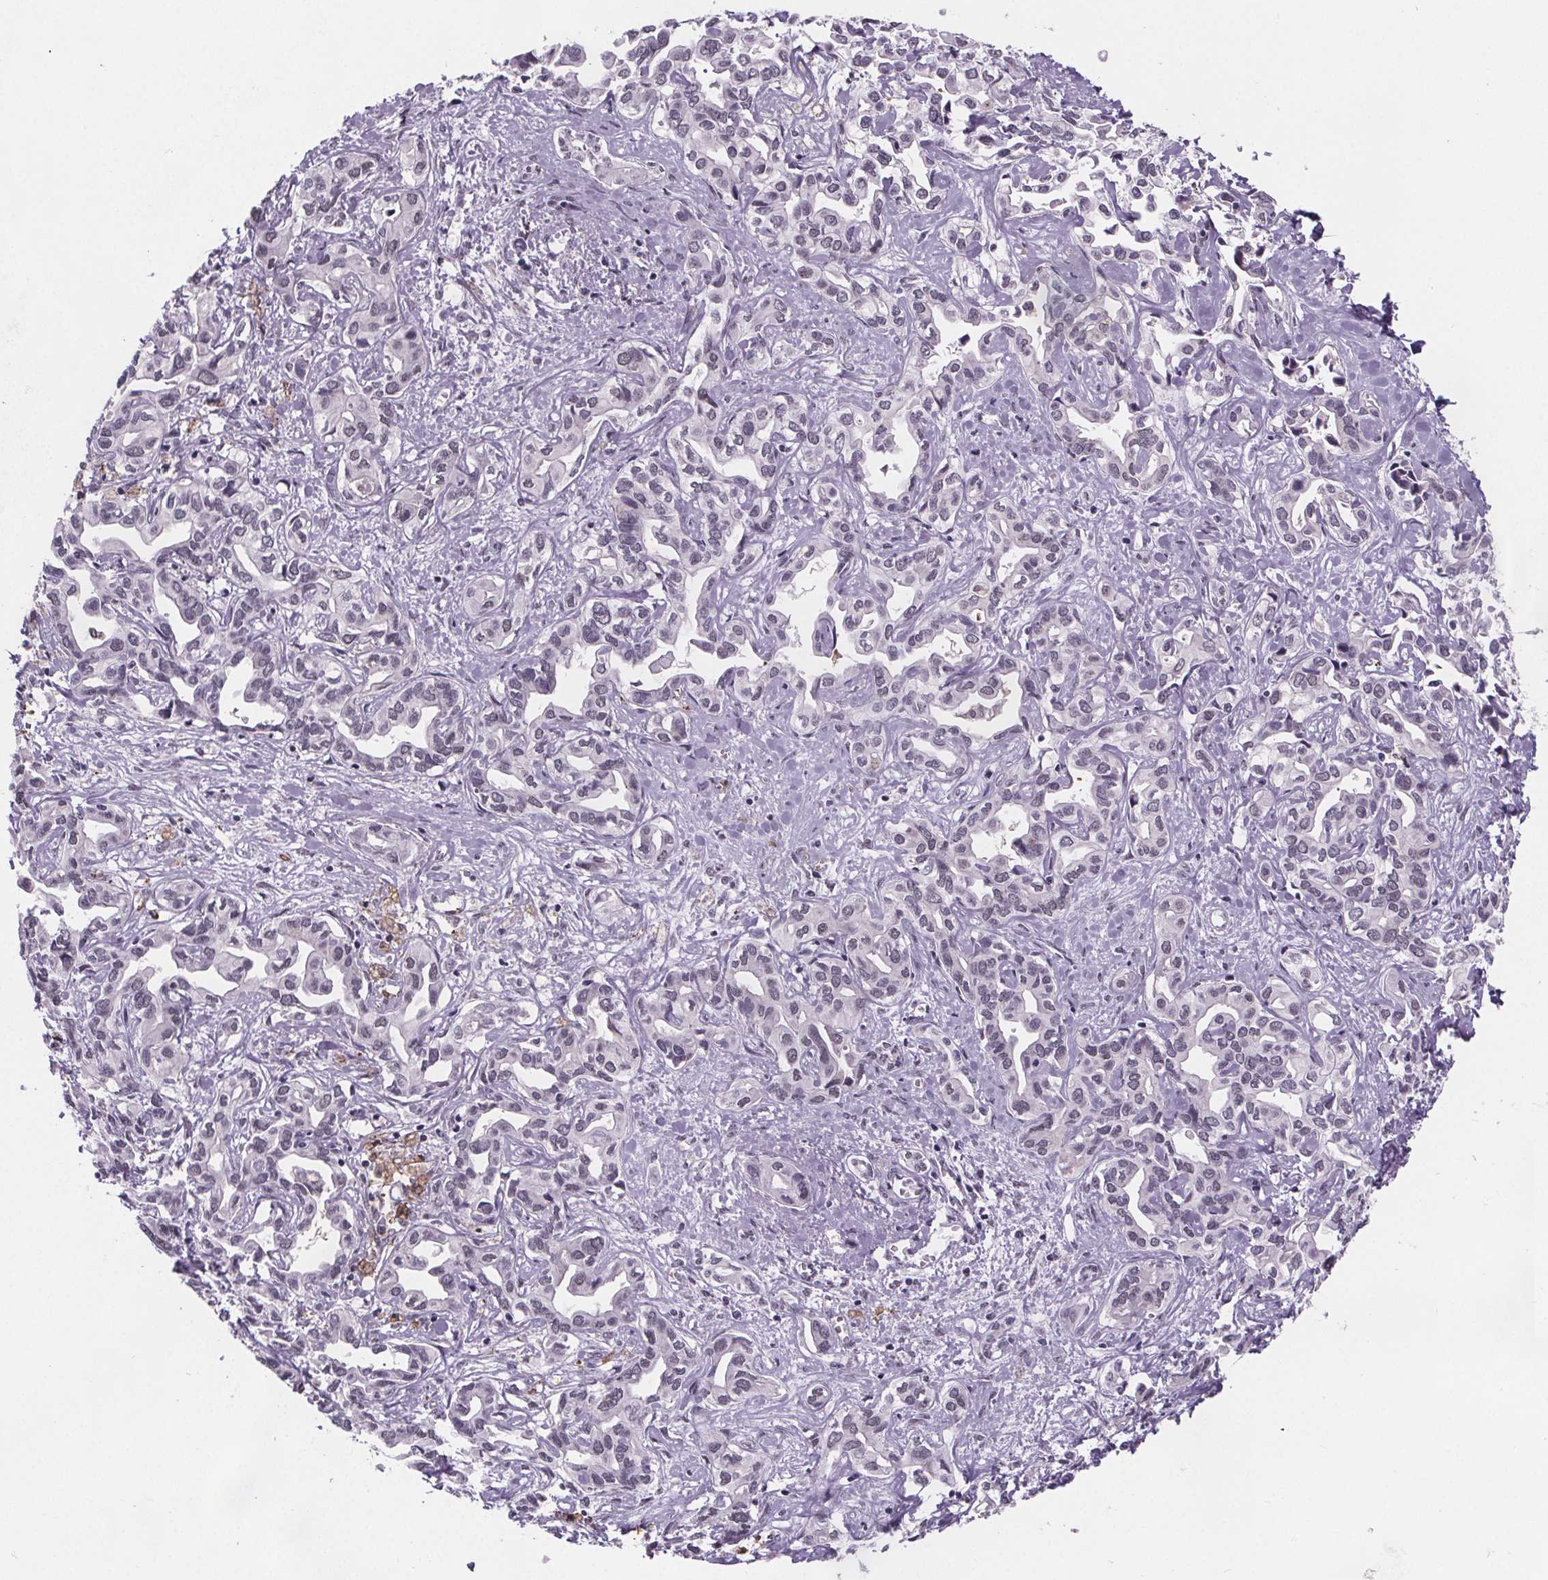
{"staining": {"intensity": "negative", "quantity": "none", "location": "none"}, "tissue": "liver cancer", "cell_type": "Tumor cells", "image_type": "cancer", "snomed": [{"axis": "morphology", "description": "Cholangiocarcinoma"}, {"axis": "topography", "description": "Liver"}], "caption": "This is an immunohistochemistry (IHC) histopathology image of cholangiocarcinoma (liver). There is no expression in tumor cells.", "gene": "ZNF572", "patient": {"sex": "female", "age": 64}}